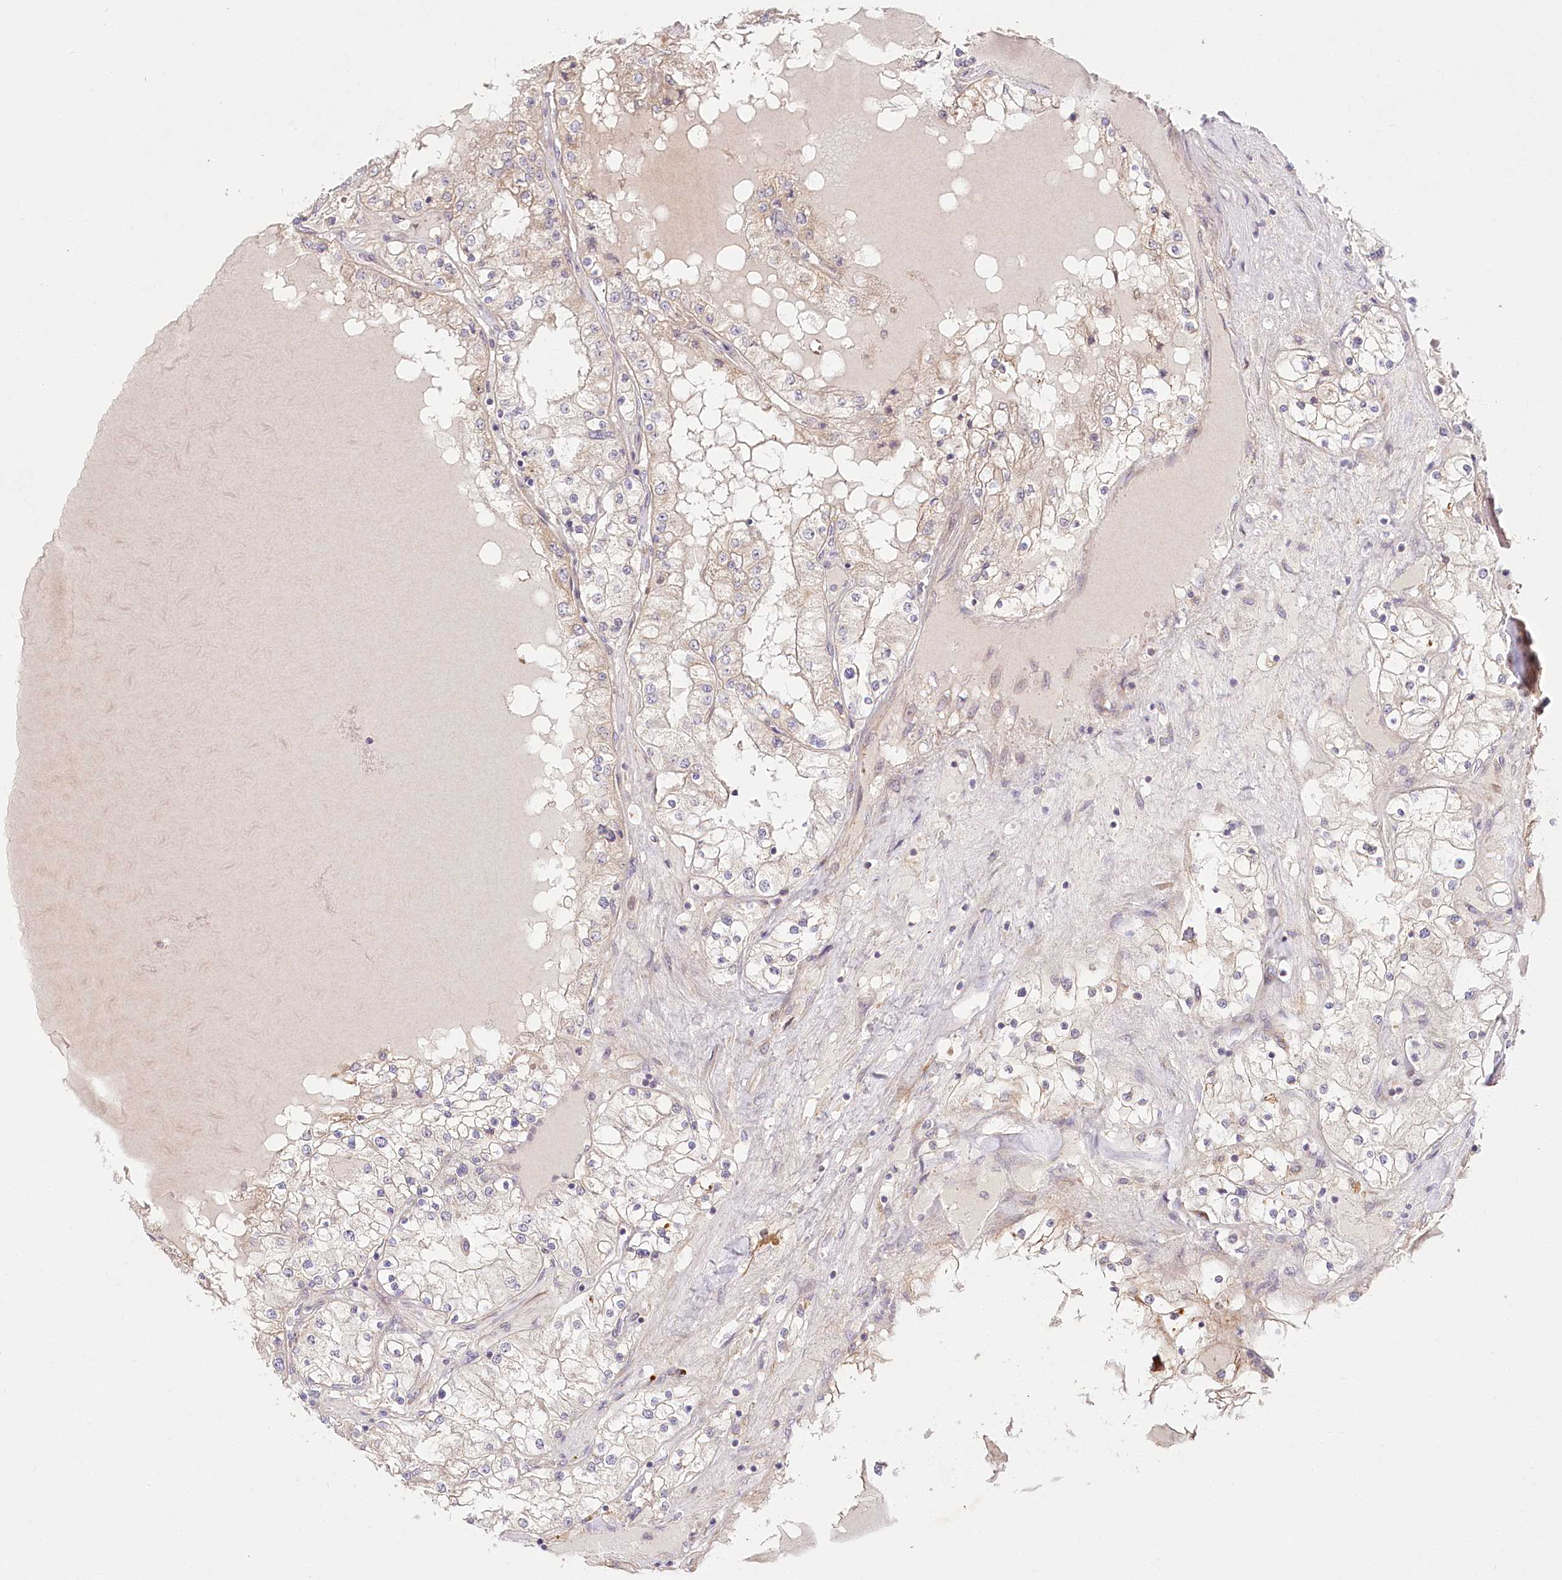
{"staining": {"intensity": "weak", "quantity": "25%-75%", "location": "cytoplasmic/membranous"}, "tissue": "renal cancer", "cell_type": "Tumor cells", "image_type": "cancer", "snomed": [{"axis": "morphology", "description": "Adenocarcinoma, NOS"}, {"axis": "topography", "description": "Kidney"}], "caption": "Immunohistochemistry image of neoplastic tissue: human renal cancer (adenocarcinoma) stained using immunohistochemistry (IHC) shows low levels of weak protein expression localized specifically in the cytoplasmic/membranous of tumor cells, appearing as a cytoplasmic/membranous brown color.", "gene": "PYROXD1", "patient": {"sex": "male", "age": 68}}